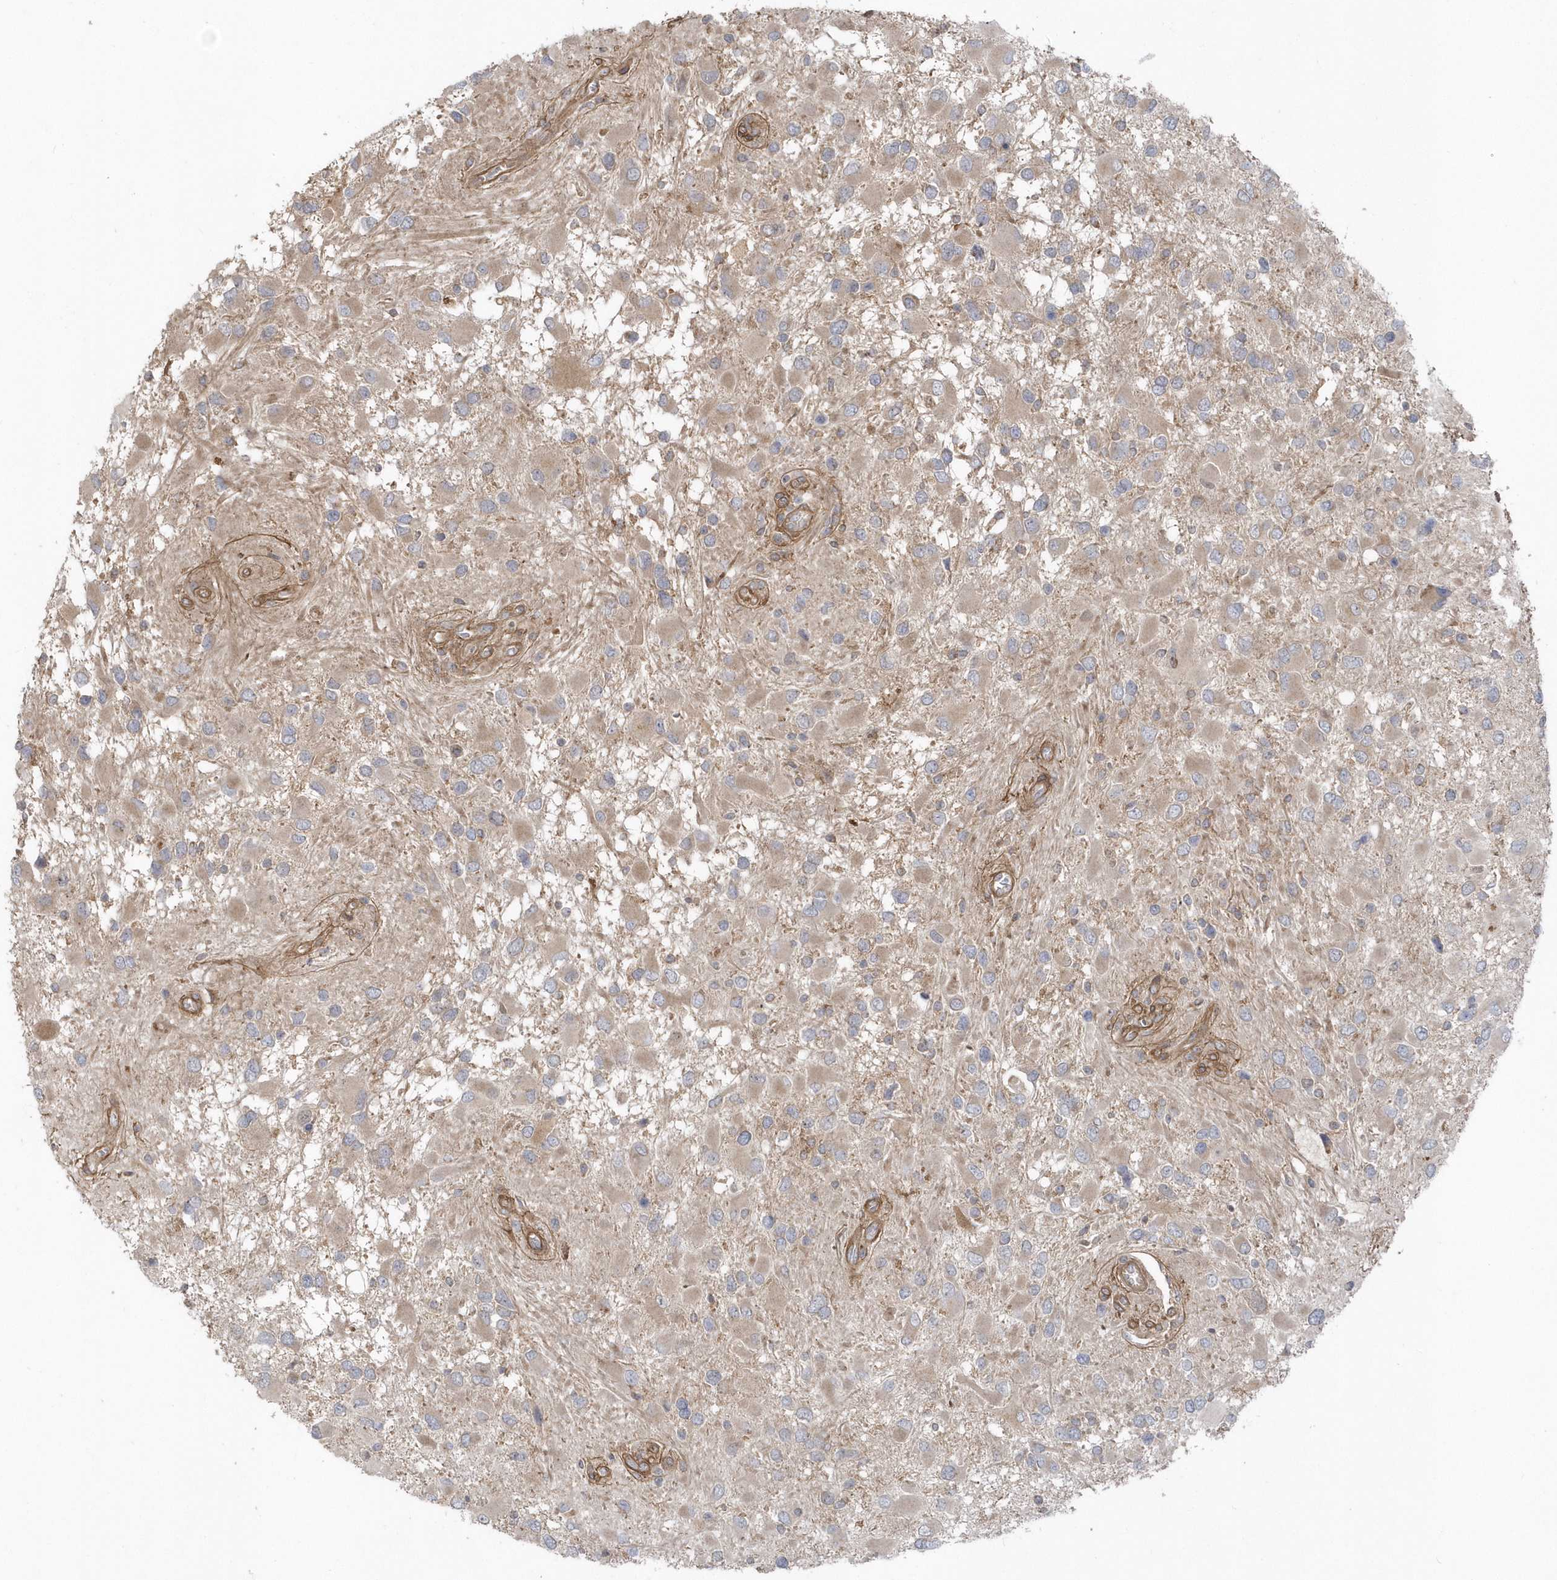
{"staining": {"intensity": "weak", "quantity": "<25%", "location": "cytoplasmic/membranous"}, "tissue": "glioma", "cell_type": "Tumor cells", "image_type": "cancer", "snomed": [{"axis": "morphology", "description": "Glioma, malignant, High grade"}, {"axis": "topography", "description": "Brain"}], "caption": "Tumor cells show no significant expression in glioma. Brightfield microscopy of immunohistochemistry (IHC) stained with DAB (brown) and hematoxylin (blue), captured at high magnification.", "gene": "ACTR1A", "patient": {"sex": "male", "age": 53}}